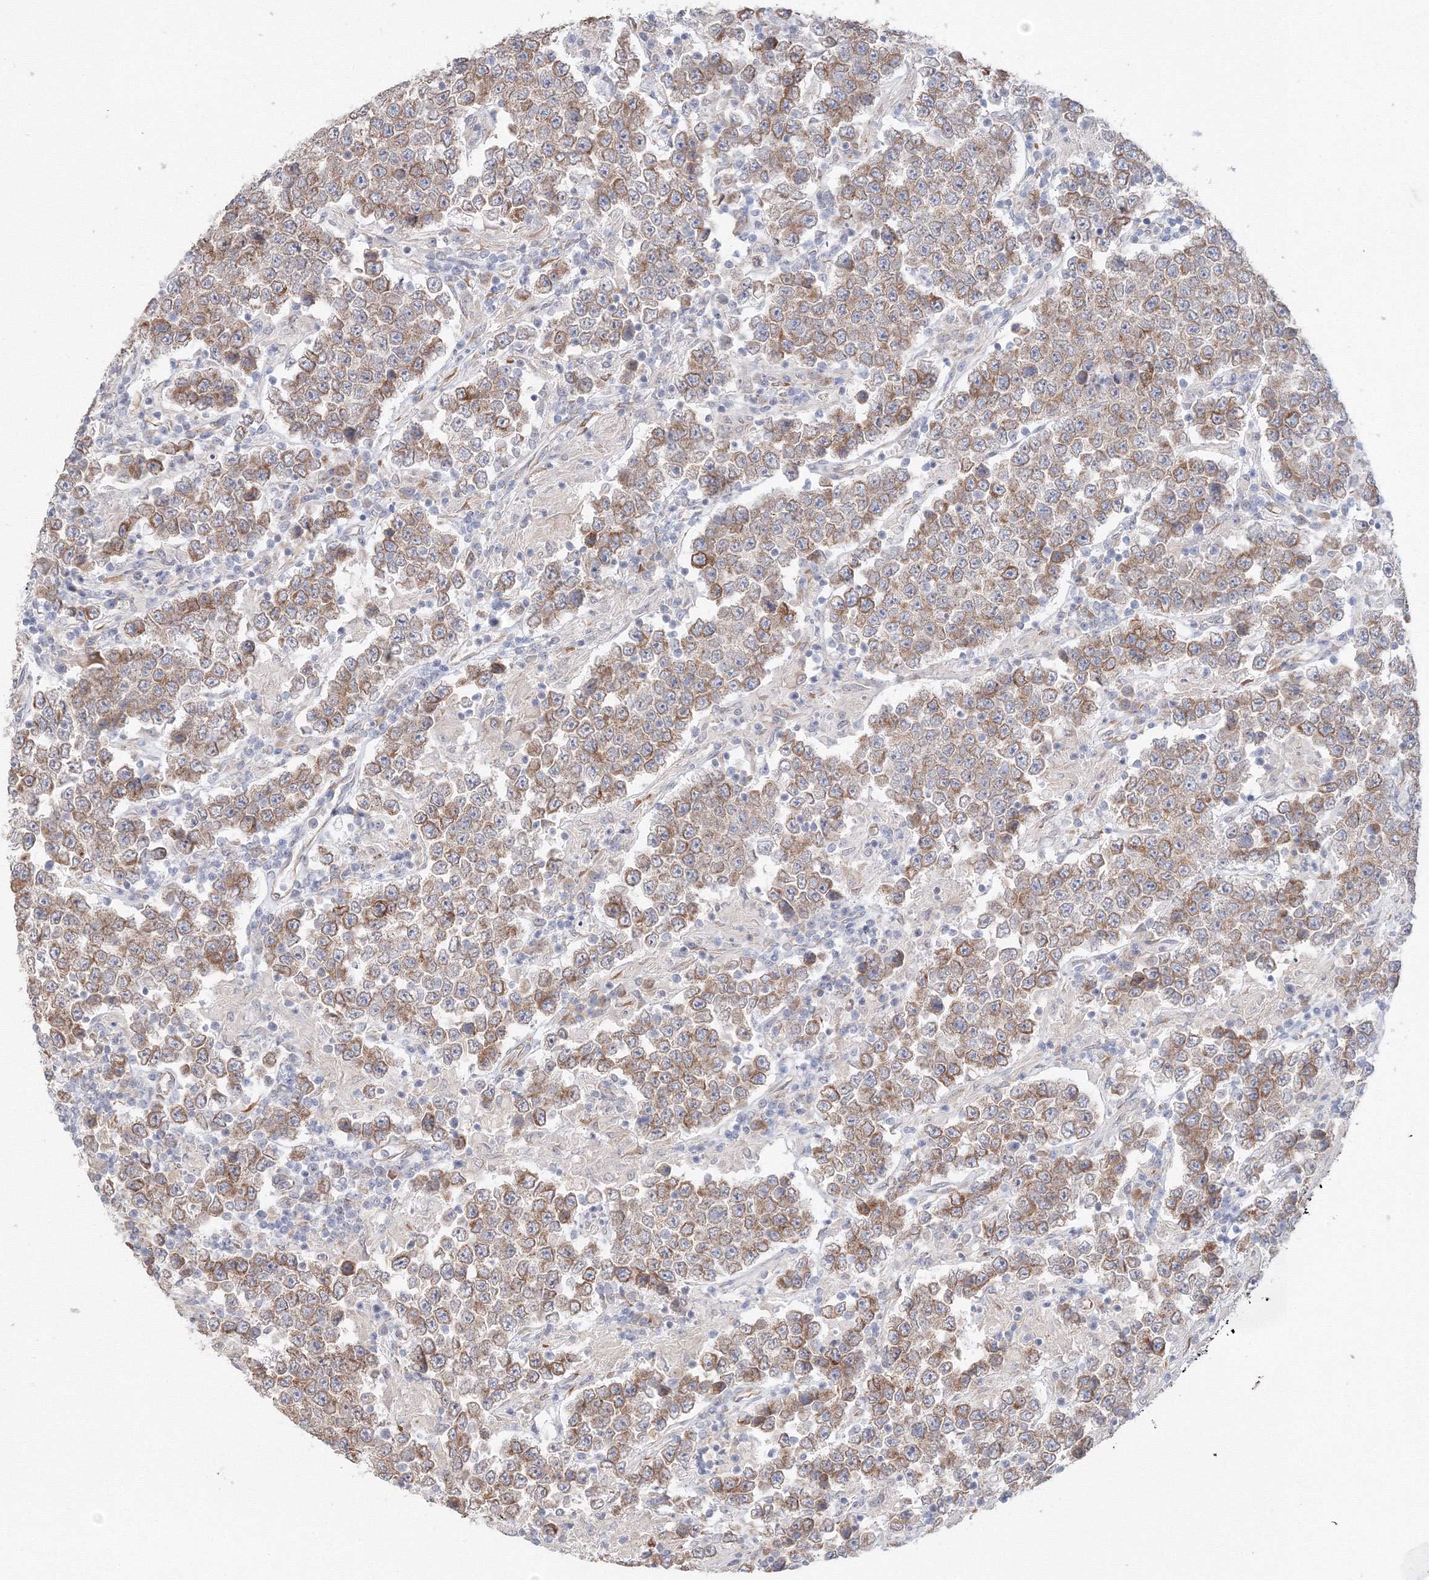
{"staining": {"intensity": "moderate", "quantity": ">75%", "location": "cytoplasmic/membranous"}, "tissue": "testis cancer", "cell_type": "Tumor cells", "image_type": "cancer", "snomed": [{"axis": "morphology", "description": "Normal tissue, NOS"}, {"axis": "morphology", "description": "Urothelial carcinoma, High grade"}, {"axis": "morphology", "description": "Seminoma, NOS"}, {"axis": "morphology", "description": "Carcinoma, Embryonal, NOS"}, {"axis": "topography", "description": "Urinary bladder"}, {"axis": "topography", "description": "Testis"}], "caption": "A micrograph of testis embryonal carcinoma stained for a protein demonstrates moderate cytoplasmic/membranous brown staining in tumor cells. The staining is performed using DAB (3,3'-diaminobenzidine) brown chromogen to label protein expression. The nuclei are counter-stained blue using hematoxylin.", "gene": "DHRS12", "patient": {"sex": "male", "age": 41}}